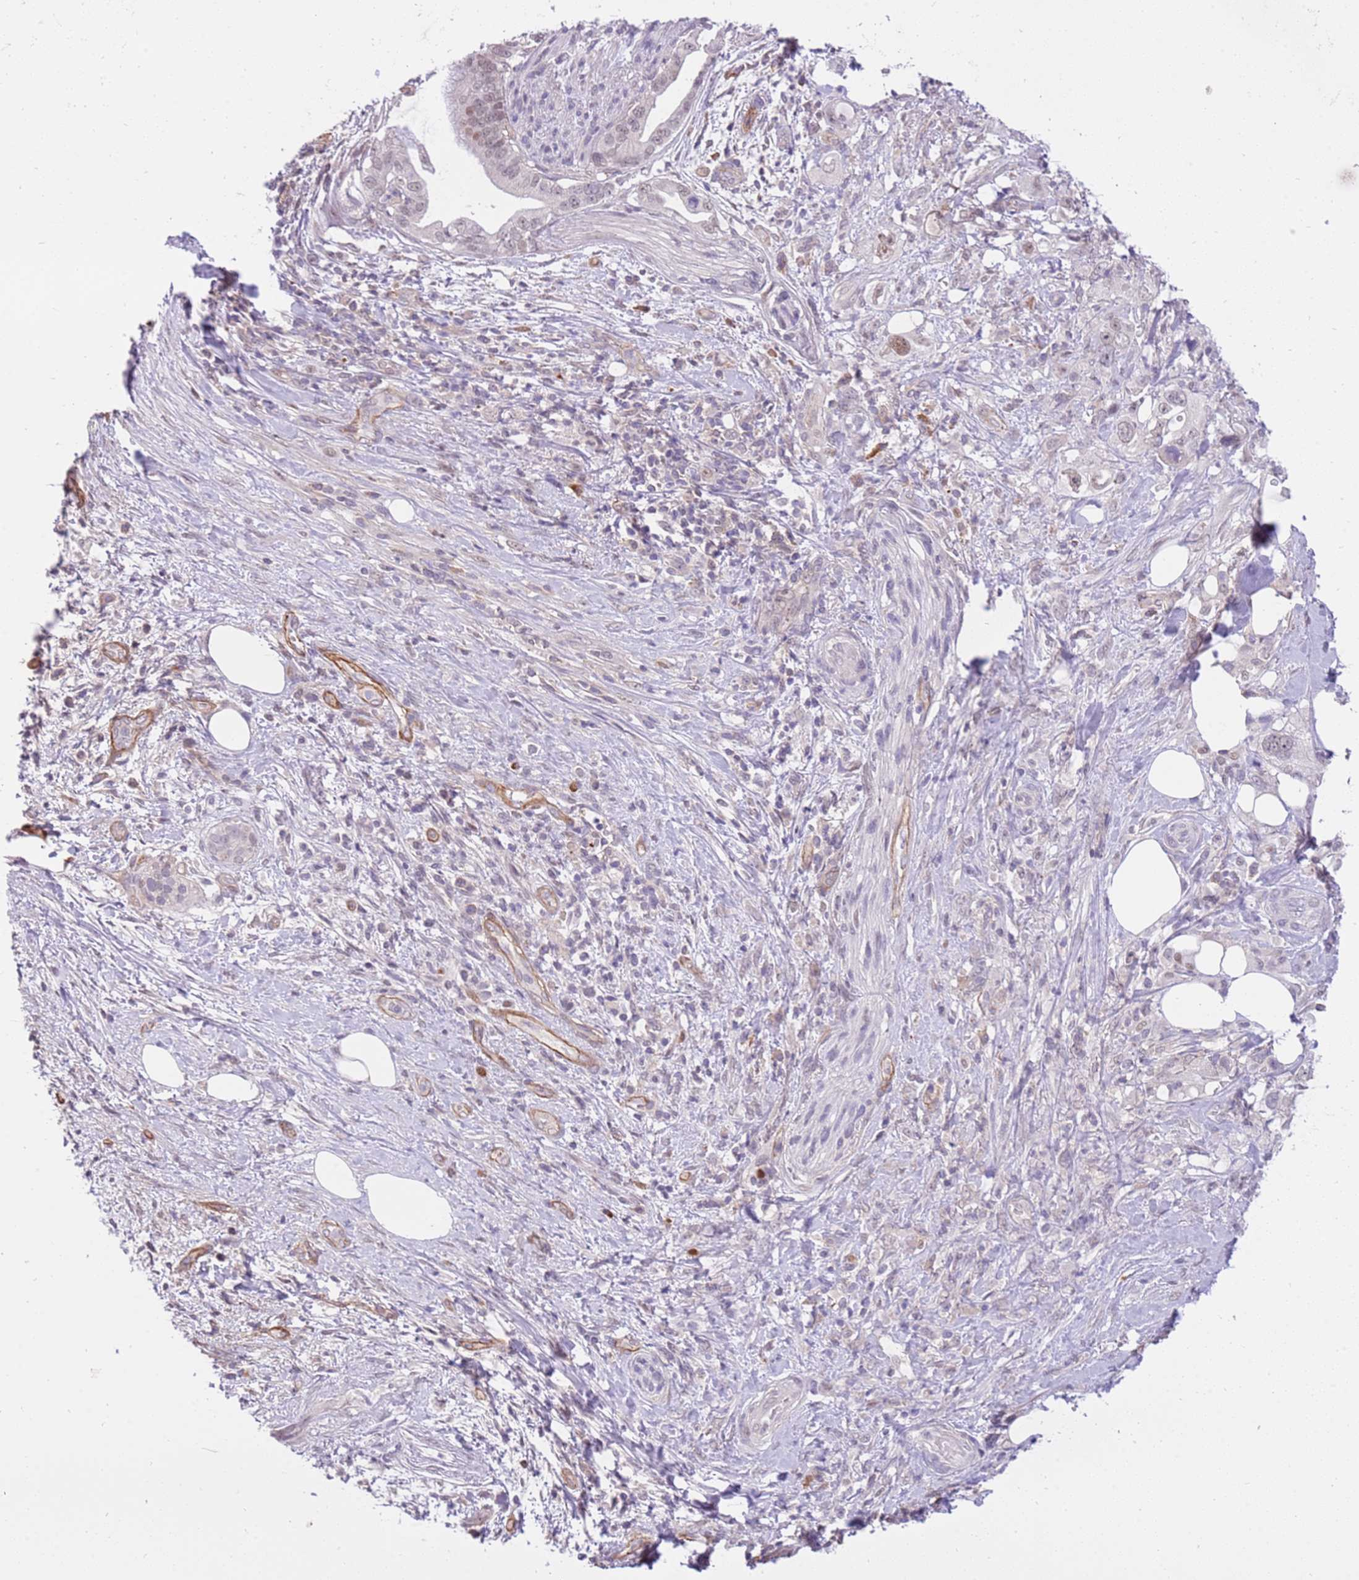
{"staining": {"intensity": "negative", "quantity": "none", "location": "none"}, "tissue": "pancreatic cancer", "cell_type": "Tumor cells", "image_type": "cancer", "snomed": [{"axis": "morphology", "description": "Adenocarcinoma, NOS"}, {"axis": "topography", "description": "Pancreas"}], "caption": "This photomicrograph is of pancreatic cancer stained with immunohistochemistry (IHC) to label a protein in brown with the nuclei are counter-stained blue. There is no staining in tumor cells.", "gene": "MAGEF1", "patient": {"sex": "female", "age": 61}}